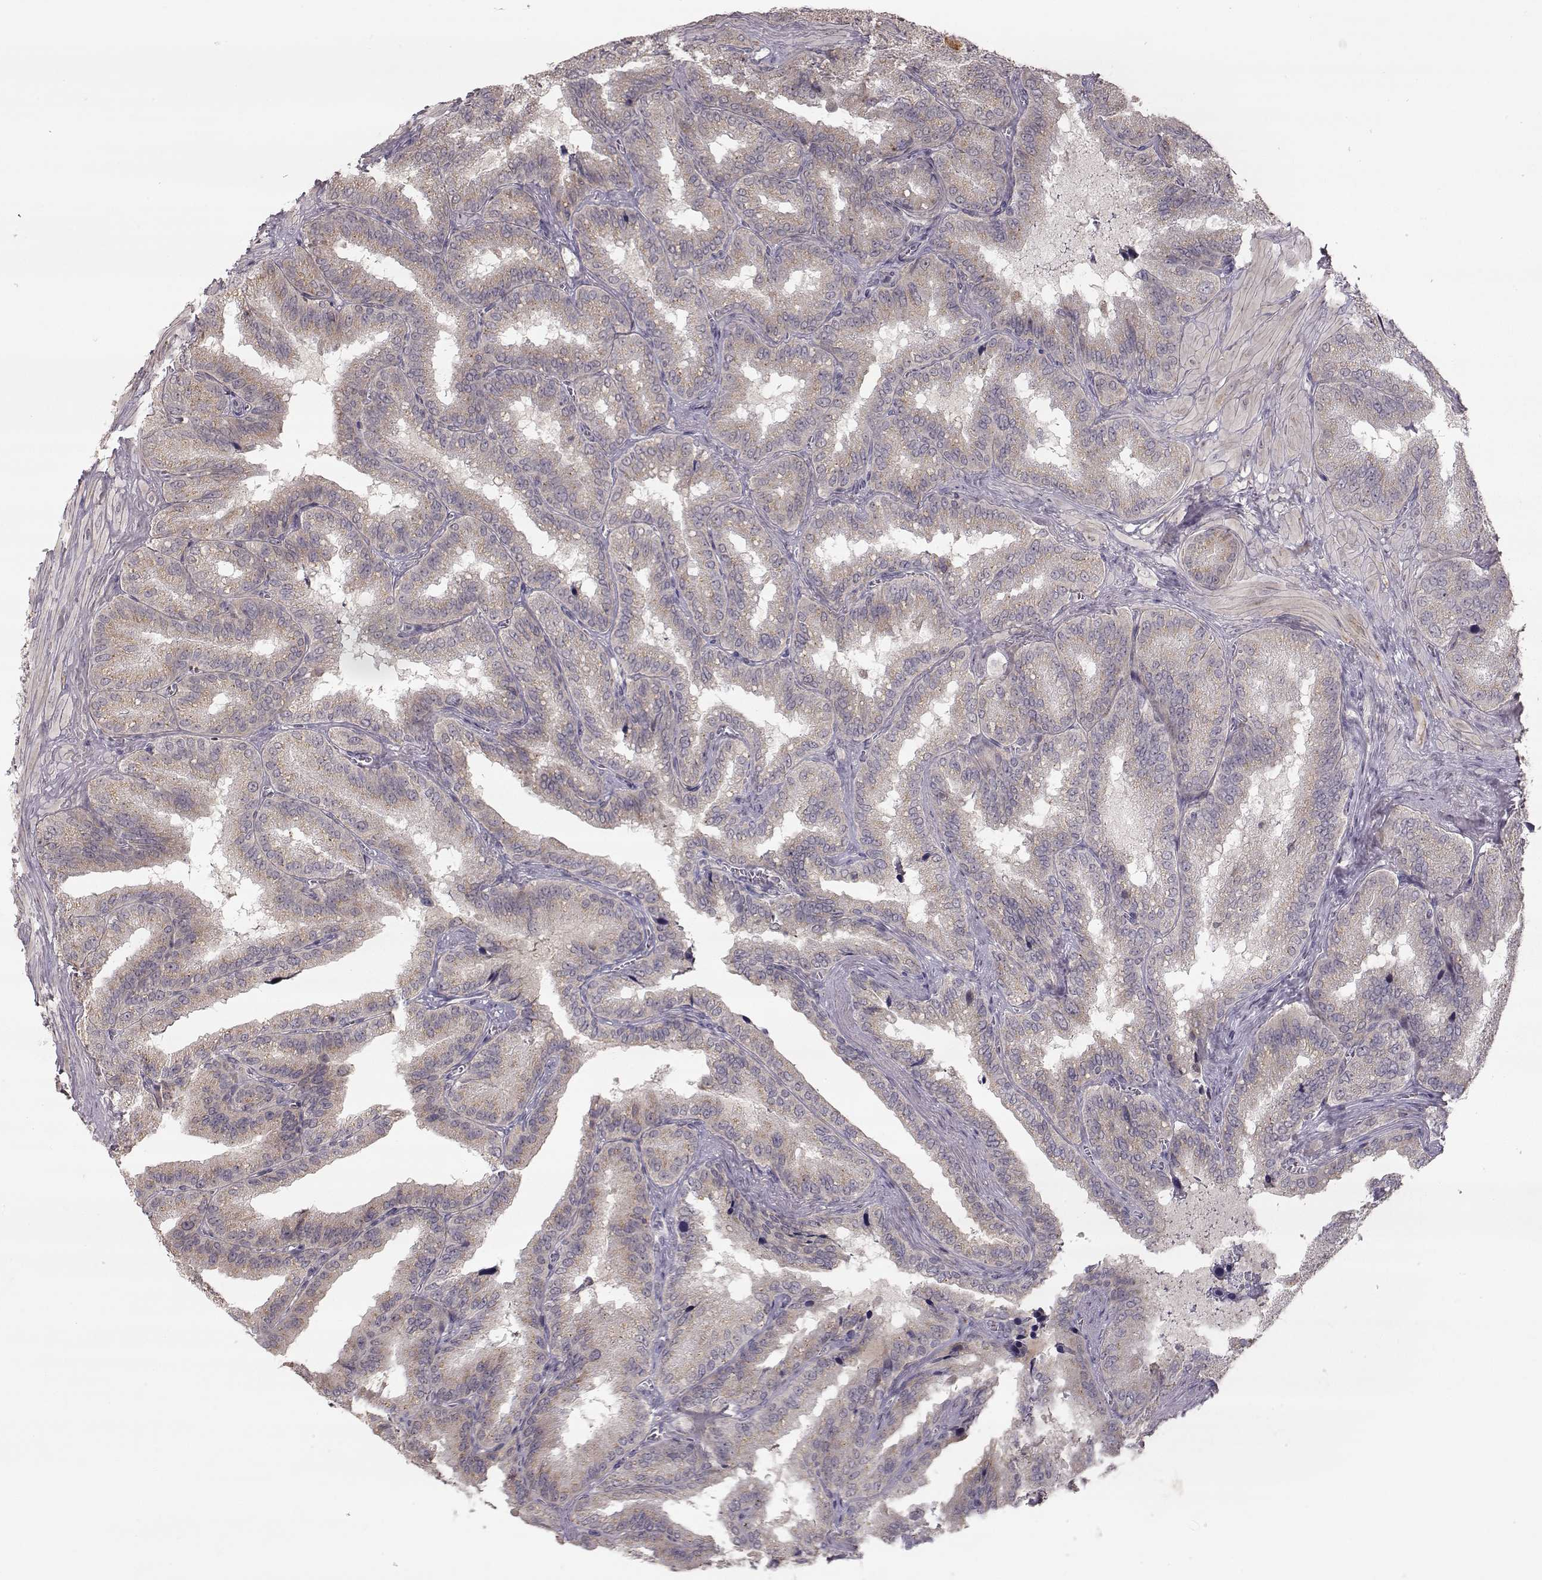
{"staining": {"intensity": "weak", "quantity": "25%-75%", "location": "cytoplasmic/membranous"}, "tissue": "seminal vesicle", "cell_type": "Glandular cells", "image_type": "normal", "snomed": [{"axis": "morphology", "description": "Normal tissue, NOS"}, {"axis": "topography", "description": "Seminal veicle"}], "caption": "Normal seminal vesicle exhibits weak cytoplasmic/membranous positivity in approximately 25%-75% of glandular cells.", "gene": "PNMT", "patient": {"sex": "male", "age": 37}}